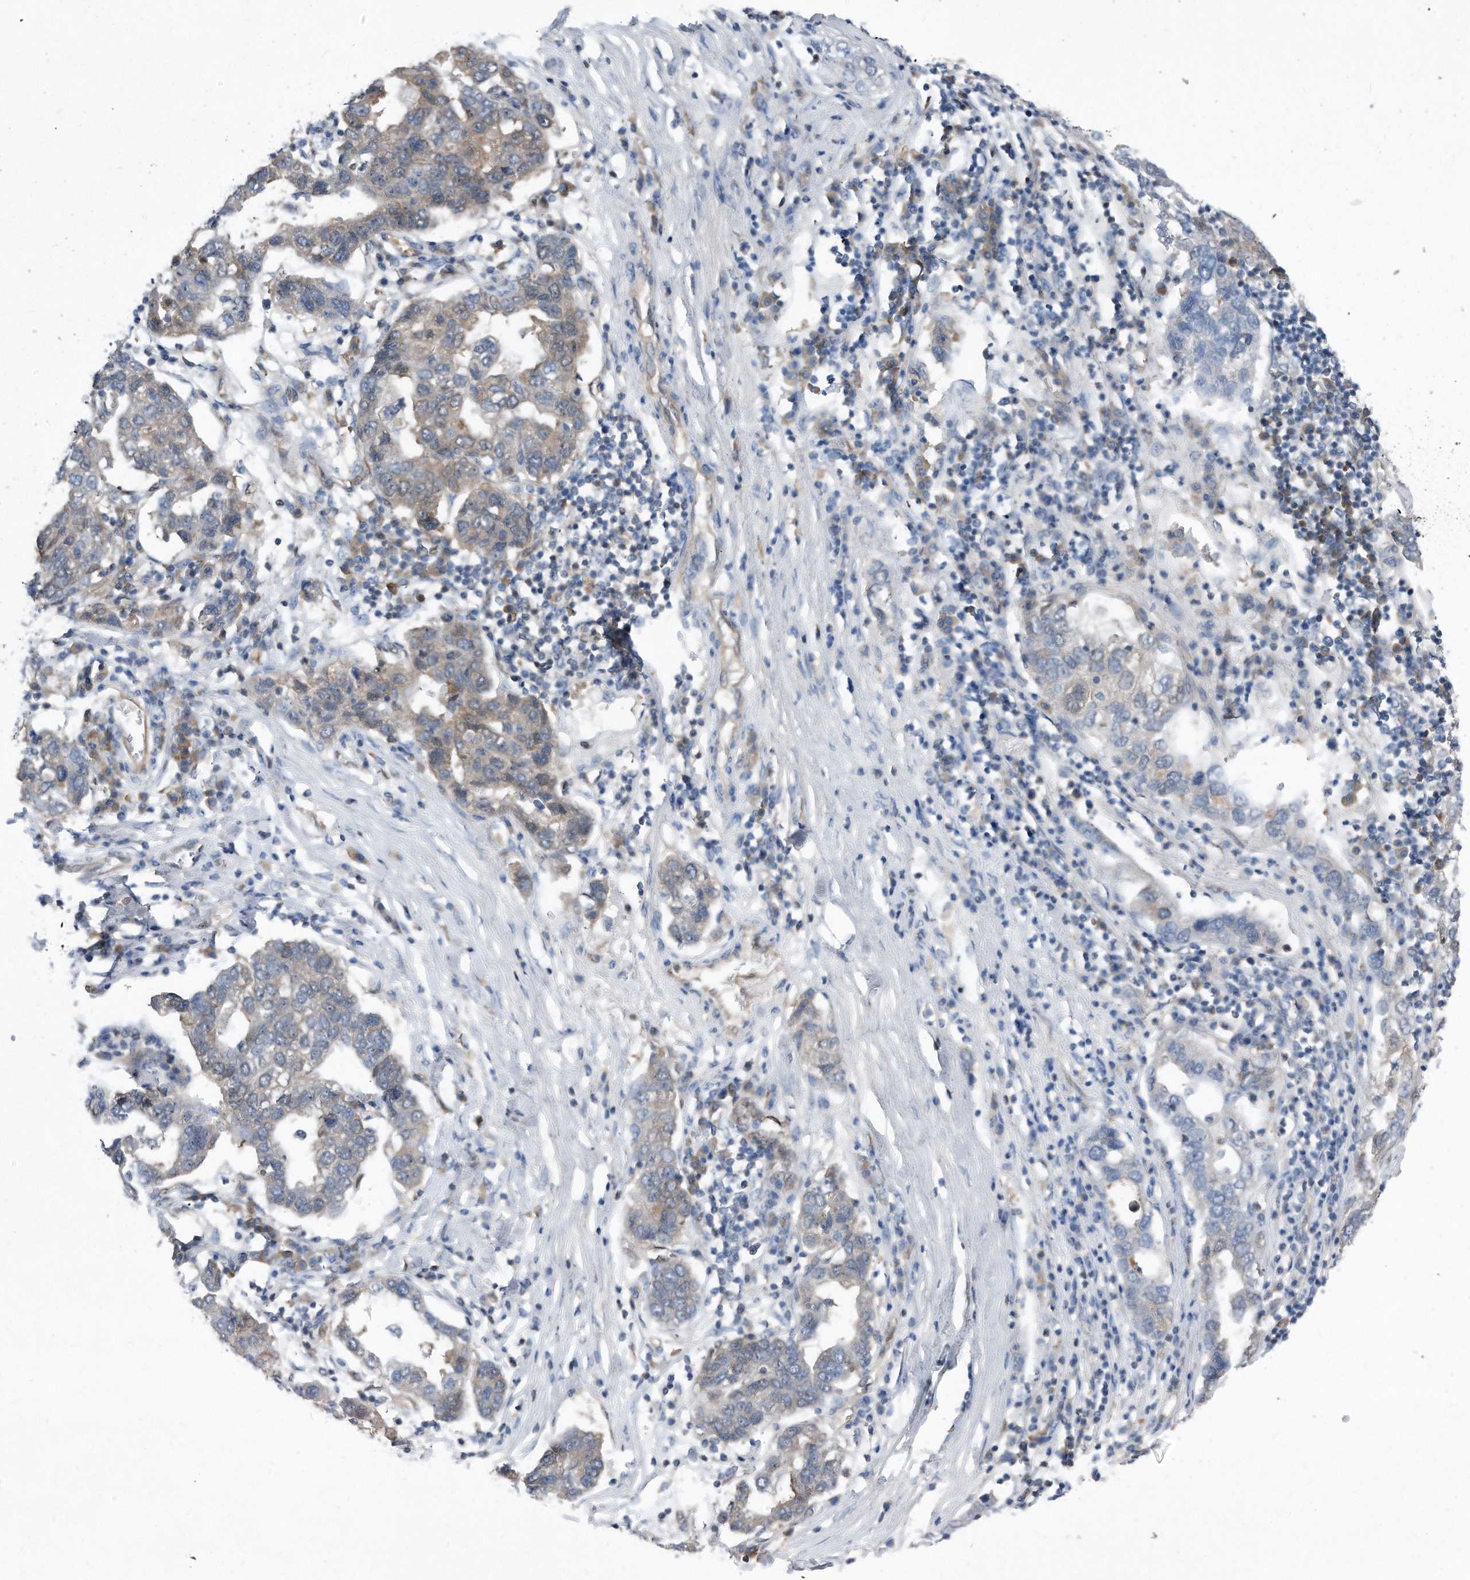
{"staining": {"intensity": "weak", "quantity": "25%-75%", "location": "cytoplasmic/membranous"}, "tissue": "pancreatic cancer", "cell_type": "Tumor cells", "image_type": "cancer", "snomed": [{"axis": "morphology", "description": "Adenocarcinoma, NOS"}, {"axis": "topography", "description": "Pancreas"}], "caption": "The immunohistochemical stain highlights weak cytoplasmic/membranous staining in tumor cells of pancreatic cancer tissue.", "gene": "MAP2K6", "patient": {"sex": "female", "age": 61}}